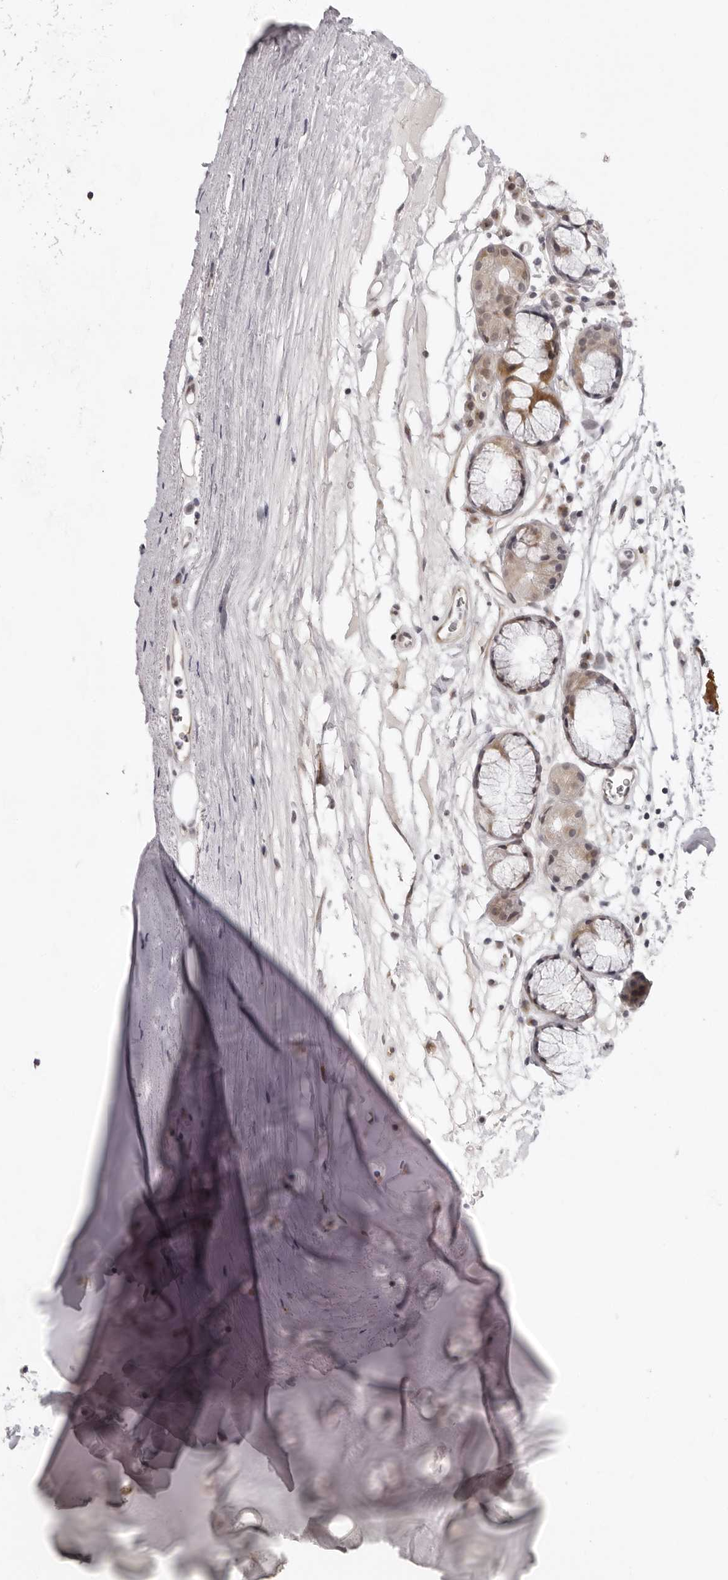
{"staining": {"intensity": "negative", "quantity": "none", "location": "none"}, "tissue": "adipose tissue", "cell_type": "Adipocytes", "image_type": "normal", "snomed": [{"axis": "morphology", "description": "Normal tissue, NOS"}, {"axis": "topography", "description": "Cartilage tissue"}], "caption": "This is an immunohistochemistry image of normal adipose tissue. There is no expression in adipocytes.", "gene": "SUGCT", "patient": {"sex": "female", "age": 63}}